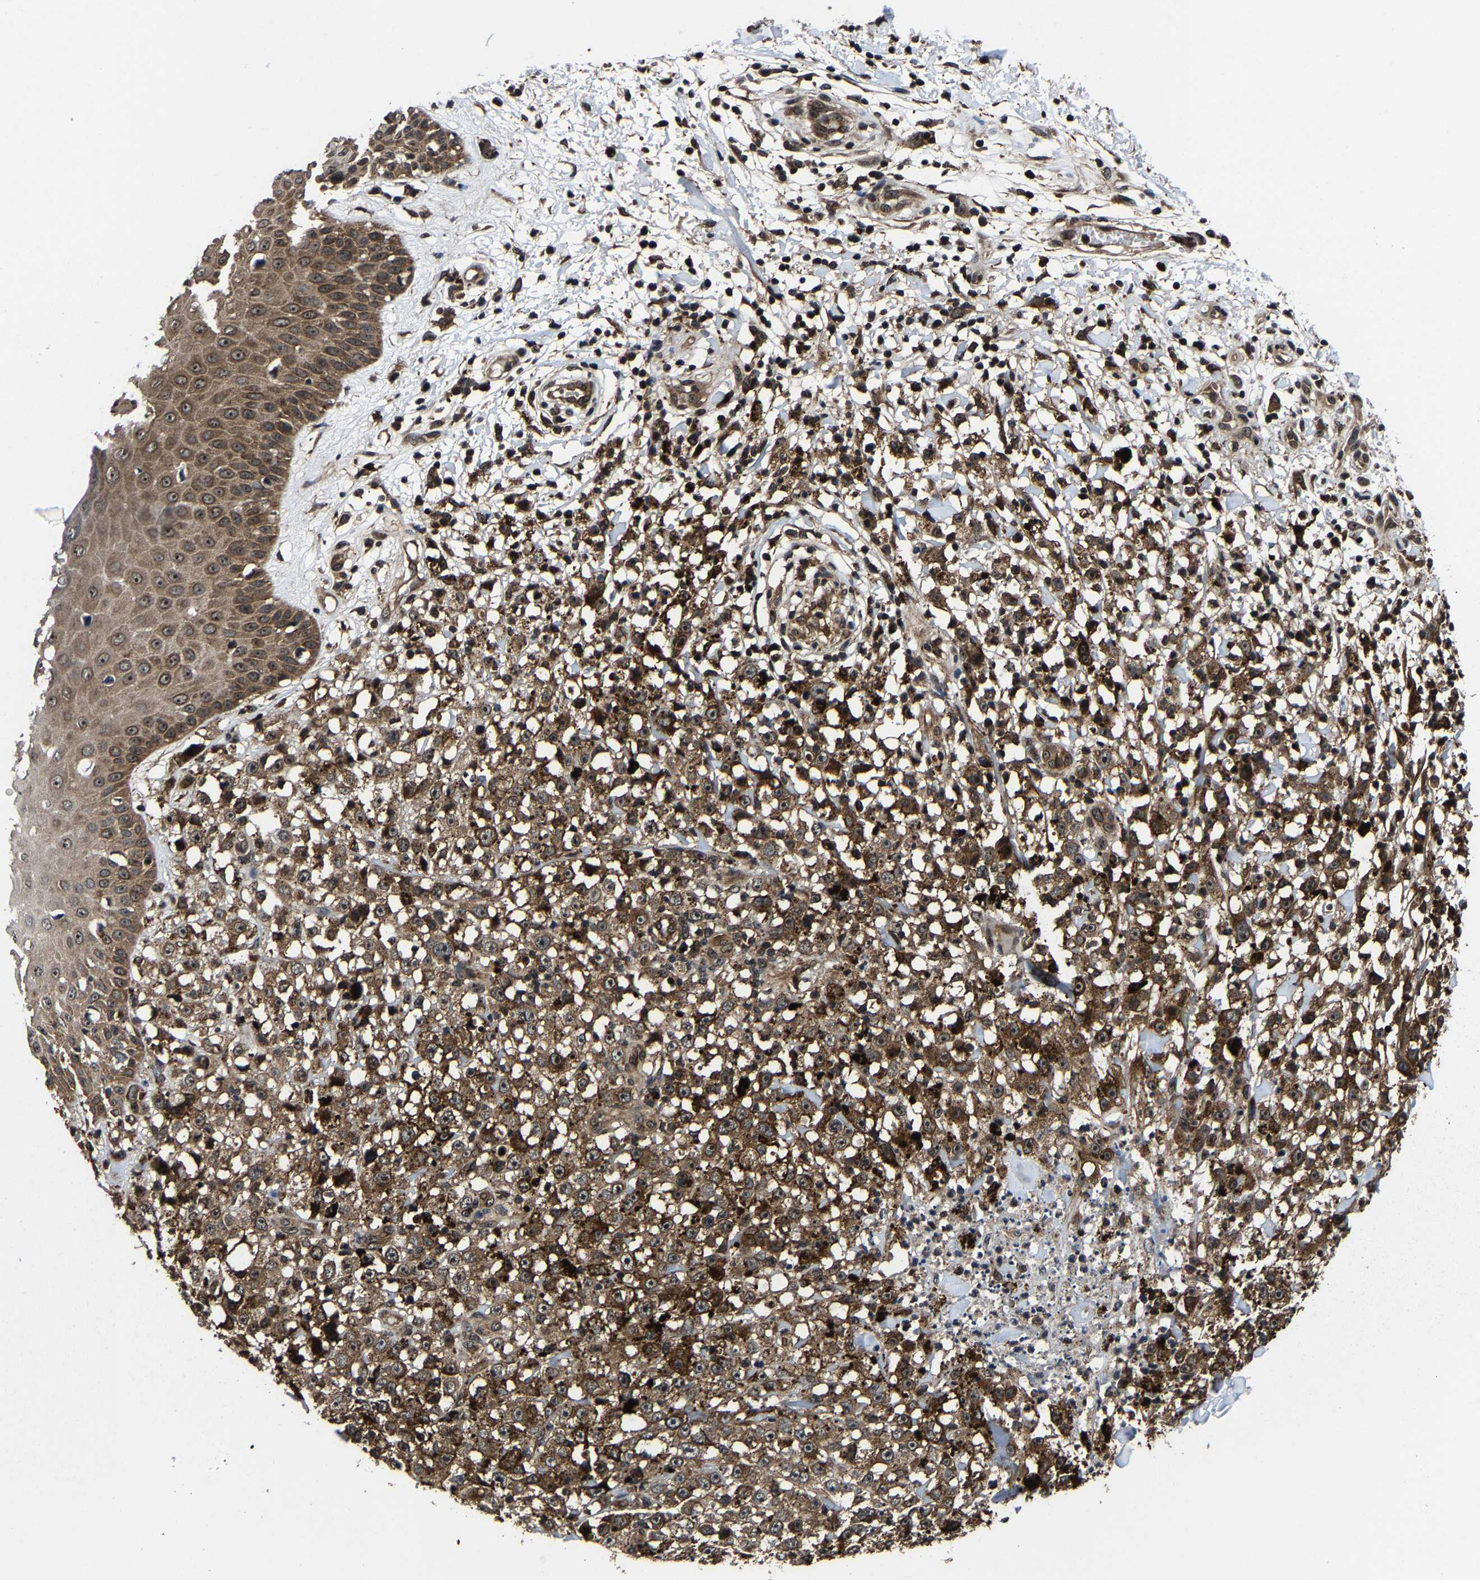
{"staining": {"intensity": "moderate", "quantity": ">75%", "location": "cytoplasmic/membranous,nuclear"}, "tissue": "melanoma", "cell_type": "Tumor cells", "image_type": "cancer", "snomed": [{"axis": "morphology", "description": "Malignant melanoma, NOS"}, {"axis": "topography", "description": "Skin"}], "caption": "Moderate cytoplasmic/membranous and nuclear expression for a protein is seen in about >75% of tumor cells of malignant melanoma using immunohistochemistry.", "gene": "ZCCHC7", "patient": {"sex": "female", "age": 82}}